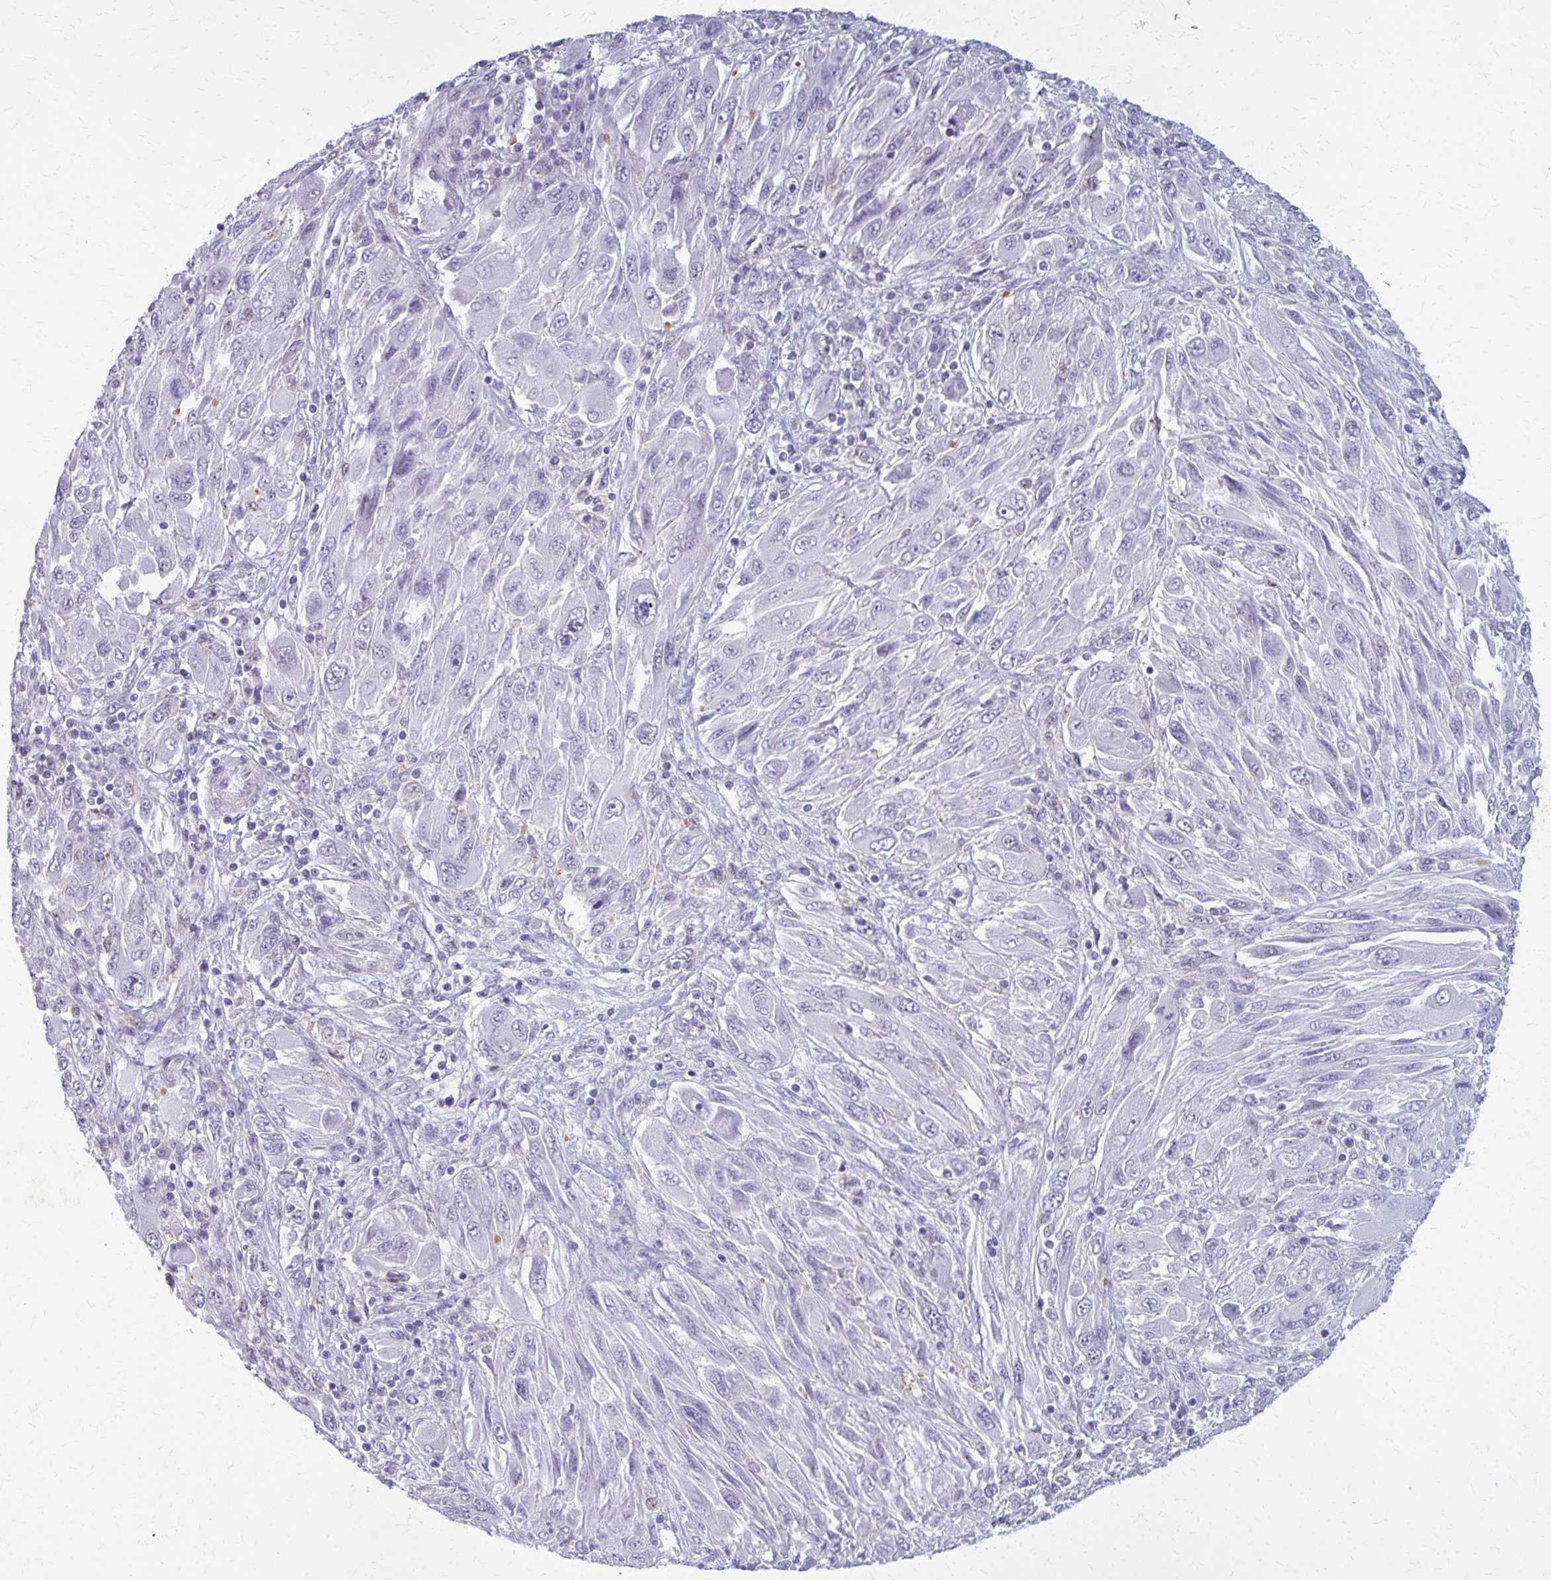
{"staining": {"intensity": "negative", "quantity": "none", "location": "none"}, "tissue": "melanoma", "cell_type": "Tumor cells", "image_type": "cancer", "snomed": [{"axis": "morphology", "description": "Malignant melanoma, NOS"}, {"axis": "topography", "description": "Skin"}], "caption": "The IHC image has no significant staining in tumor cells of melanoma tissue.", "gene": "CARD9", "patient": {"sex": "female", "age": 91}}